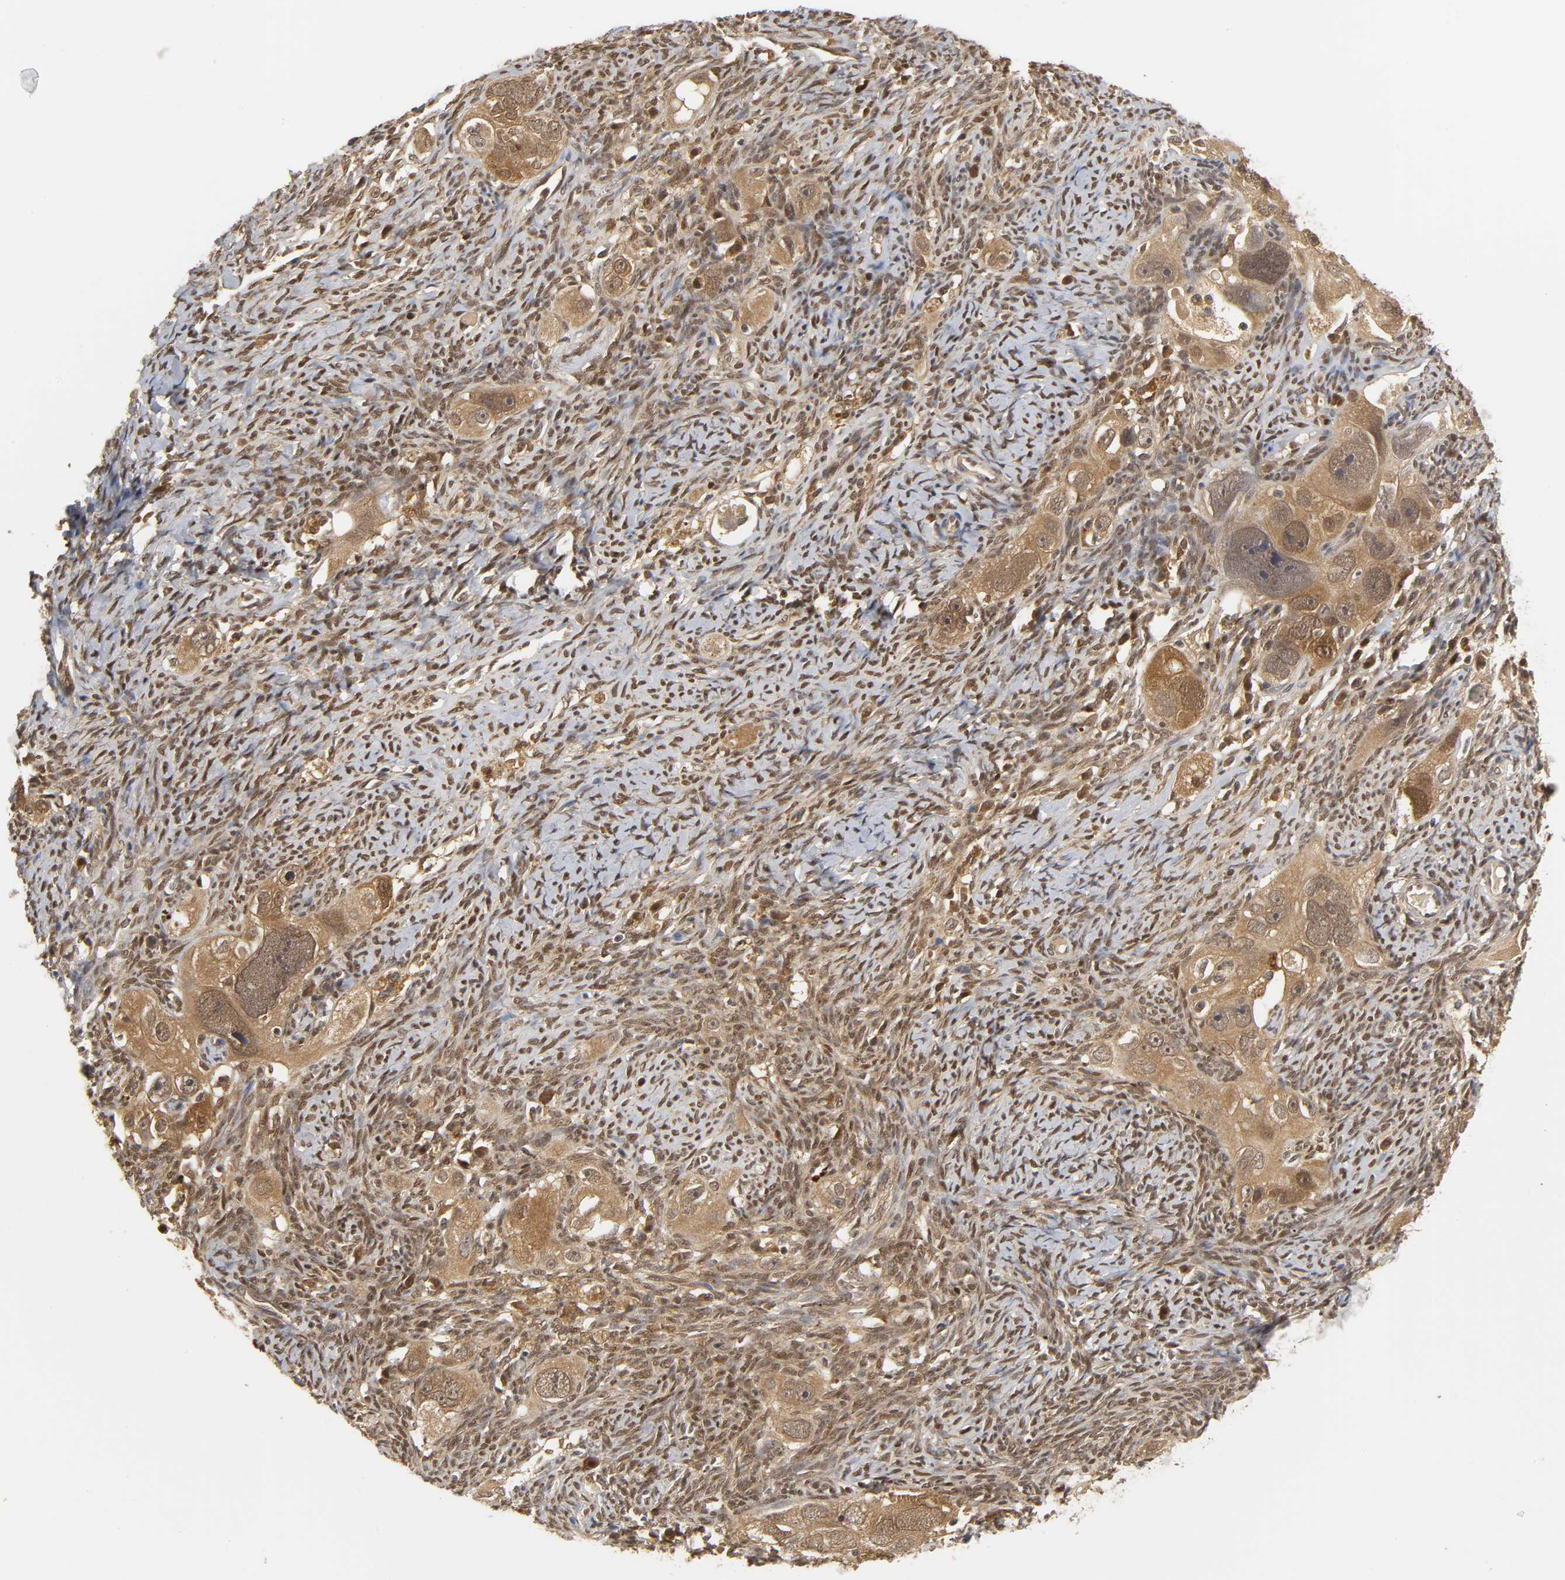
{"staining": {"intensity": "moderate", "quantity": ">75%", "location": "cytoplasmic/membranous,nuclear"}, "tissue": "ovarian cancer", "cell_type": "Tumor cells", "image_type": "cancer", "snomed": [{"axis": "morphology", "description": "Normal tissue, NOS"}, {"axis": "morphology", "description": "Cystadenocarcinoma, serous, NOS"}, {"axis": "topography", "description": "Ovary"}], "caption": "Protein expression analysis of ovarian cancer demonstrates moderate cytoplasmic/membranous and nuclear staining in about >75% of tumor cells.", "gene": "PARK7", "patient": {"sex": "female", "age": 62}}